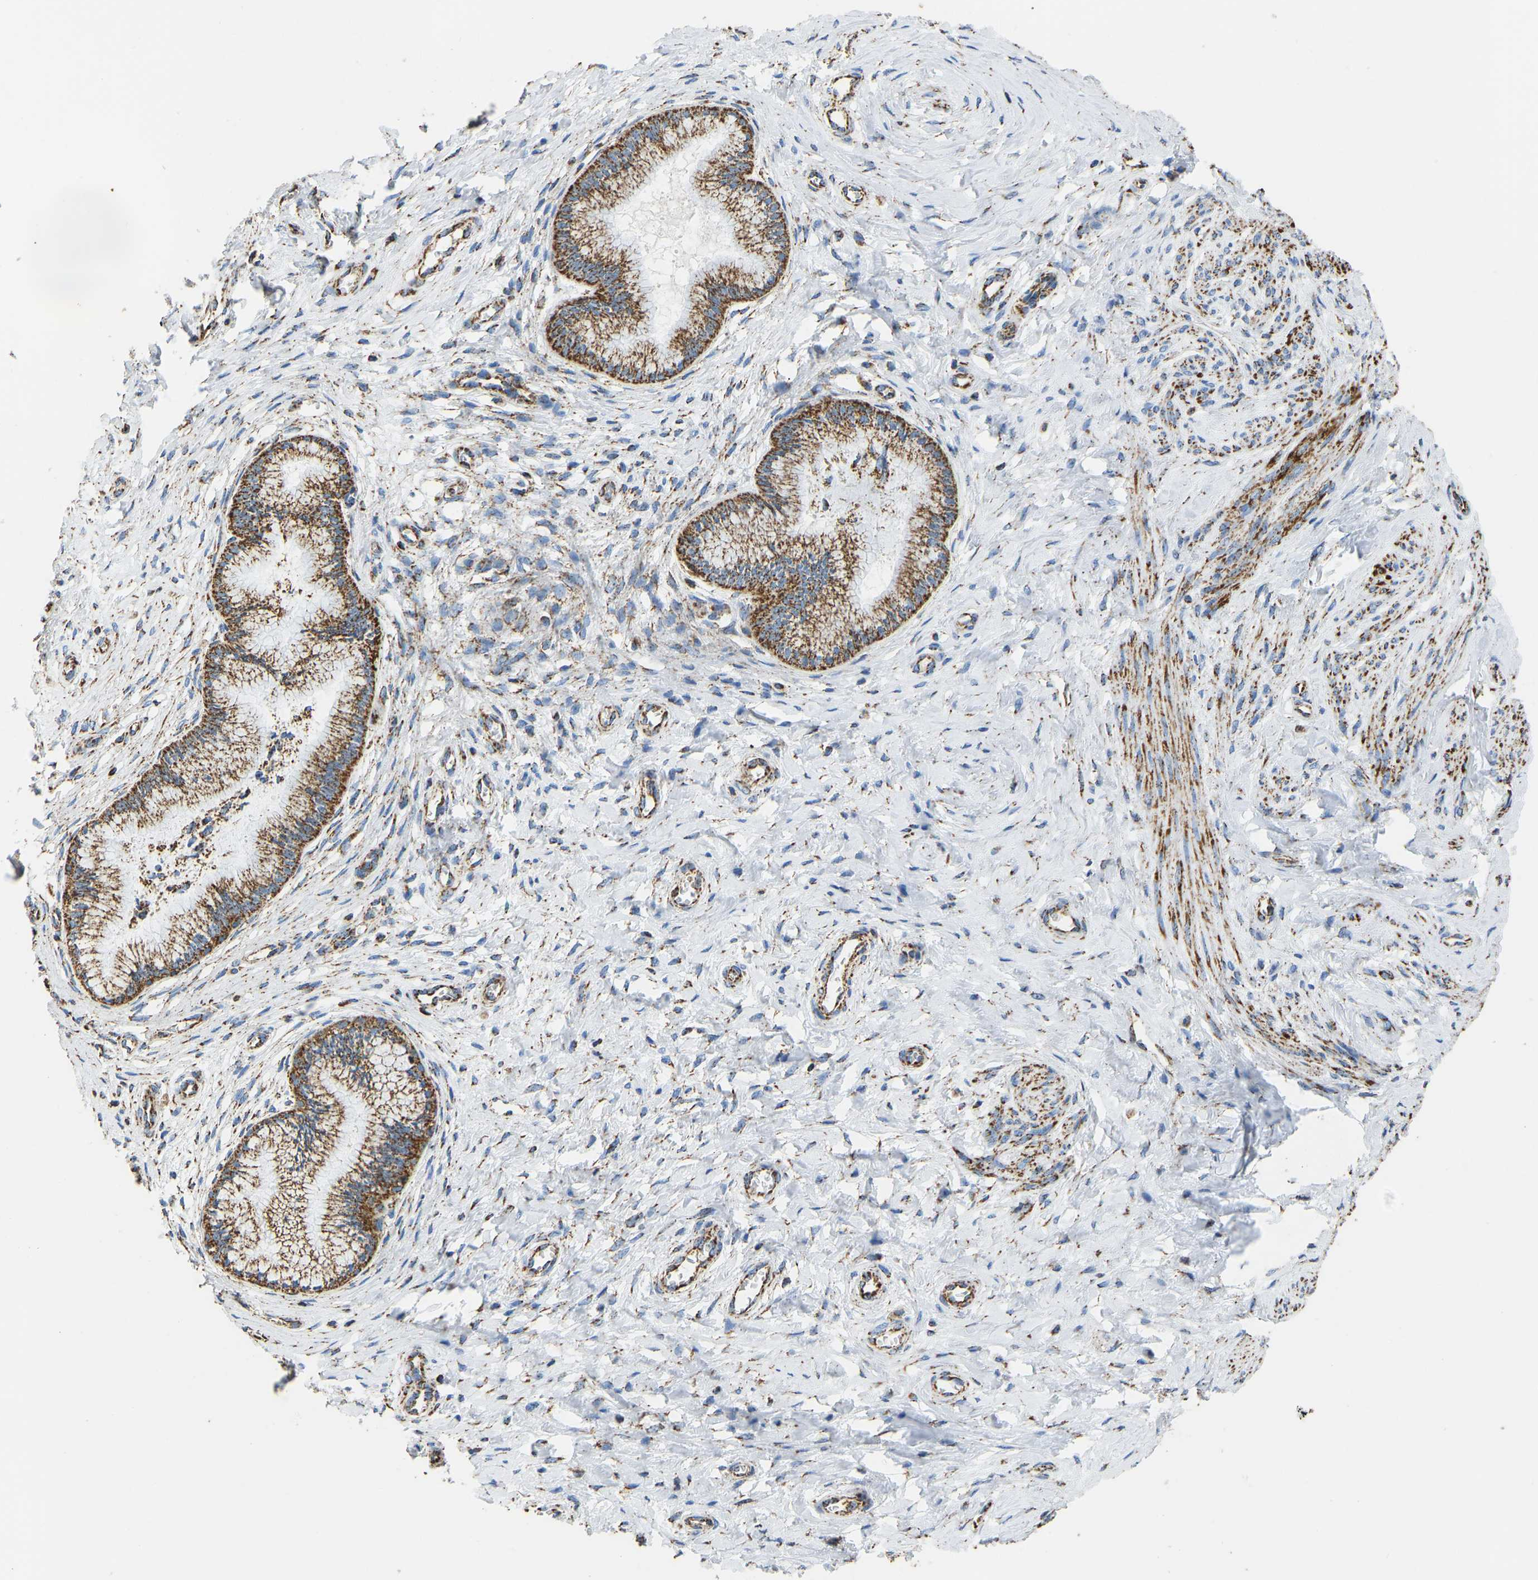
{"staining": {"intensity": "moderate", "quantity": ">75%", "location": "cytoplasmic/membranous"}, "tissue": "cervix", "cell_type": "Glandular cells", "image_type": "normal", "snomed": [{"axis": "morphology", "description": "Normal tissue, NOS"}, {"axis": "topography", "description": "Cervix"}], "caption": "The photomicrograph shows staining of benign cervix, revealing moderate cytoplasmic/membranous protein staining (brown color) within glandular cells.", "gene": "IRX6", "patient": {"sex": "female", "age": 55}}